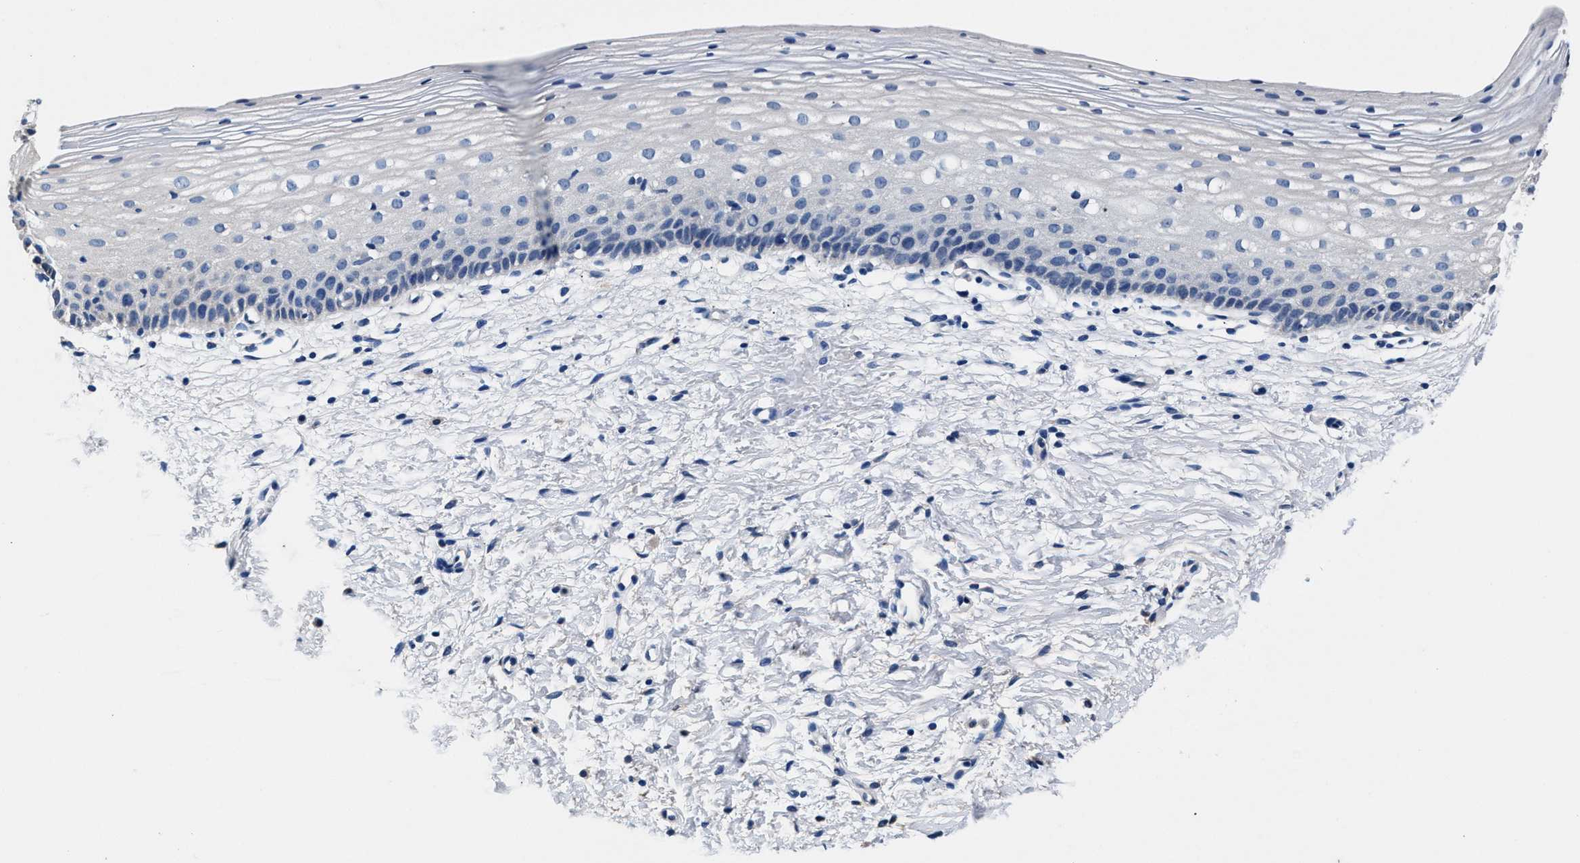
{"staining": {"intensity": "negative", "quantity": "none", "location": "none"}, "tissue": "cervix", "cell_type": "Glandular cells", "image_type": "normal", "snomed": [{"axis": "morphology", "description": "Normal tissue, NOS"}, {"axis": "topography", "description": "Cervix"}], "caption": "IHC of benign human cervix demonstrates no positivity in glandular cells. The staining is performed using DAB (3,3'-diaminobenzidine) brown chromogen with nuclei counter-stained in using hematoxylin.", "gene": "GSTM1", "patient": {"sex": "female", "age": 72}}